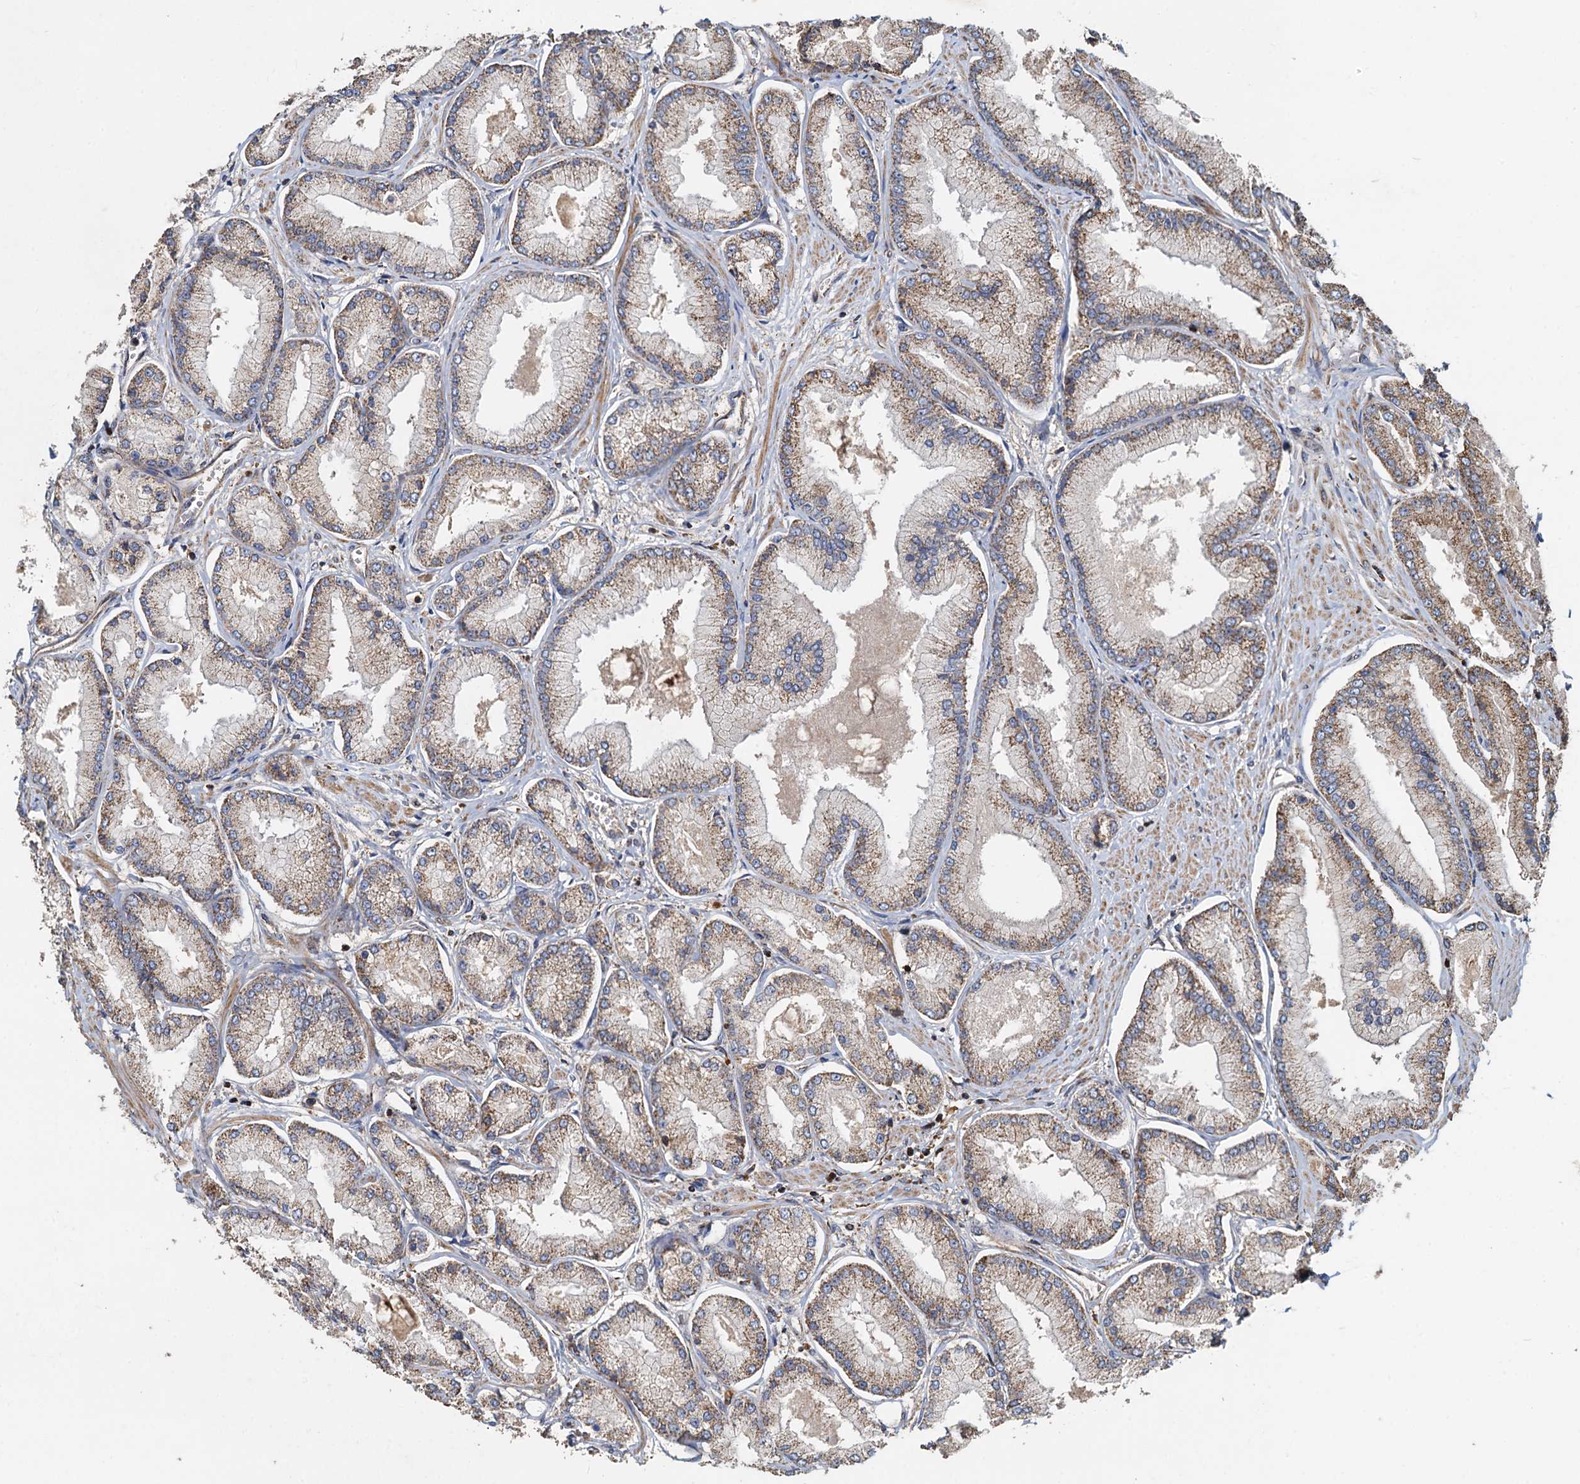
{"staining": {"intensity": "moderate", "quantity": ">75%", "location": "cytoplasmic/membranous"}, "tissue": "prostate cancer", "cell_type": "Tumor cells", "image_type": "cancer", "snomed": [{"axis": "morphology", "description": "Adenocarcinoma, Low grade"}, {"axis": "topography", "description": "Prostate"}], "caption": "Protein expression analysis of prostate low-grade adenocarcinoma reveals moderate cytoplasmic/membranous expression in about >75% of tumor cells. (DAB IHC with brightfield microscopy, high magnification).", "gene": "SDS", "patient": {"sex": "male", "age": 74}}